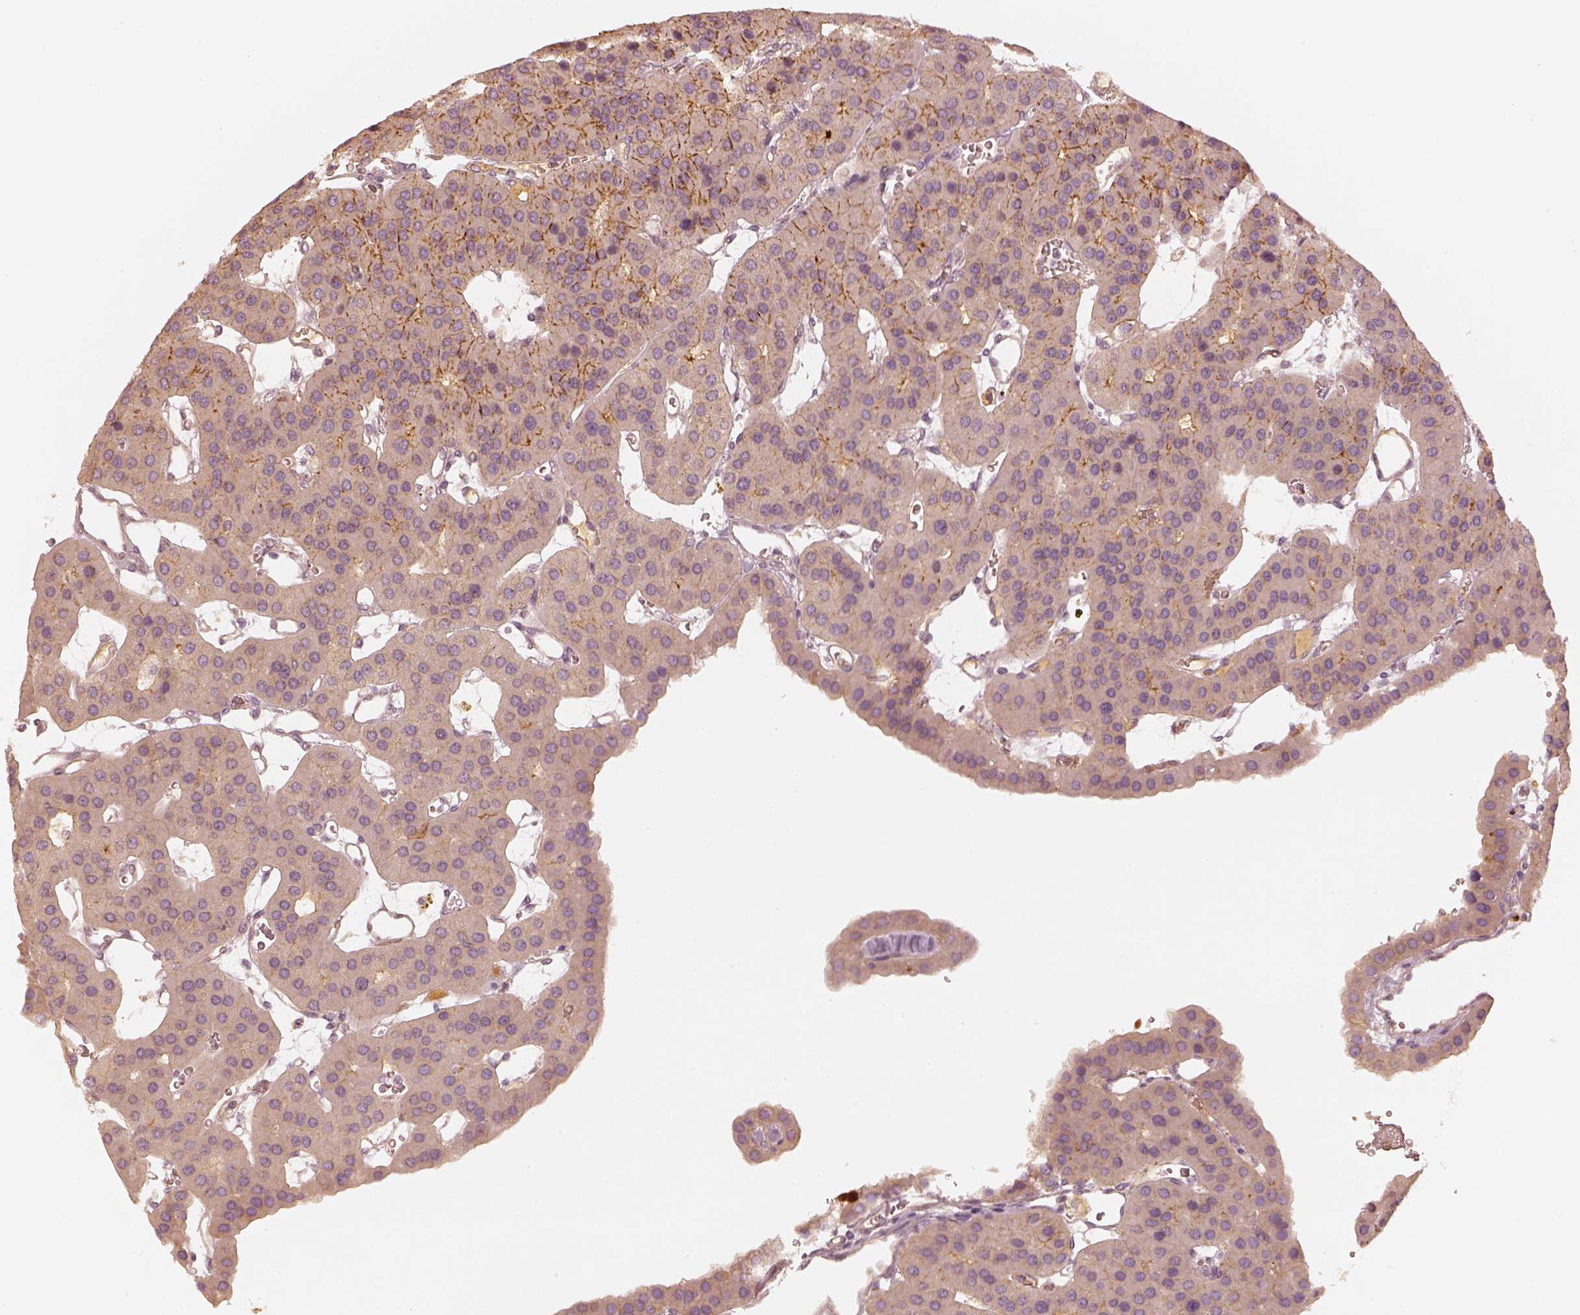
{"staining": {"intensity": "weak", "quantity": ">75%", "location": "cytoplasmic/membranous"}, "tissue": "parathyroid gland", "cell_type": "Glandular cells", "image_type": "normal", "snomed": [{"axis": "morphology", "description": "Normal tissue, NOS"}, {"axis": "morphology", "description": "Adenoma, NOS"}, {"axis": "topography", "description": "Parathyroid gland"}], "caption": "Immunohistochemical staining of unremarkable parathyroid gland exhibits >75% levels of weak cytoplasmic/membranous protein staining in about >75% of glandular cells.", "gene": "GORASP2", "patient": {"sex": "female", "age": 86}}